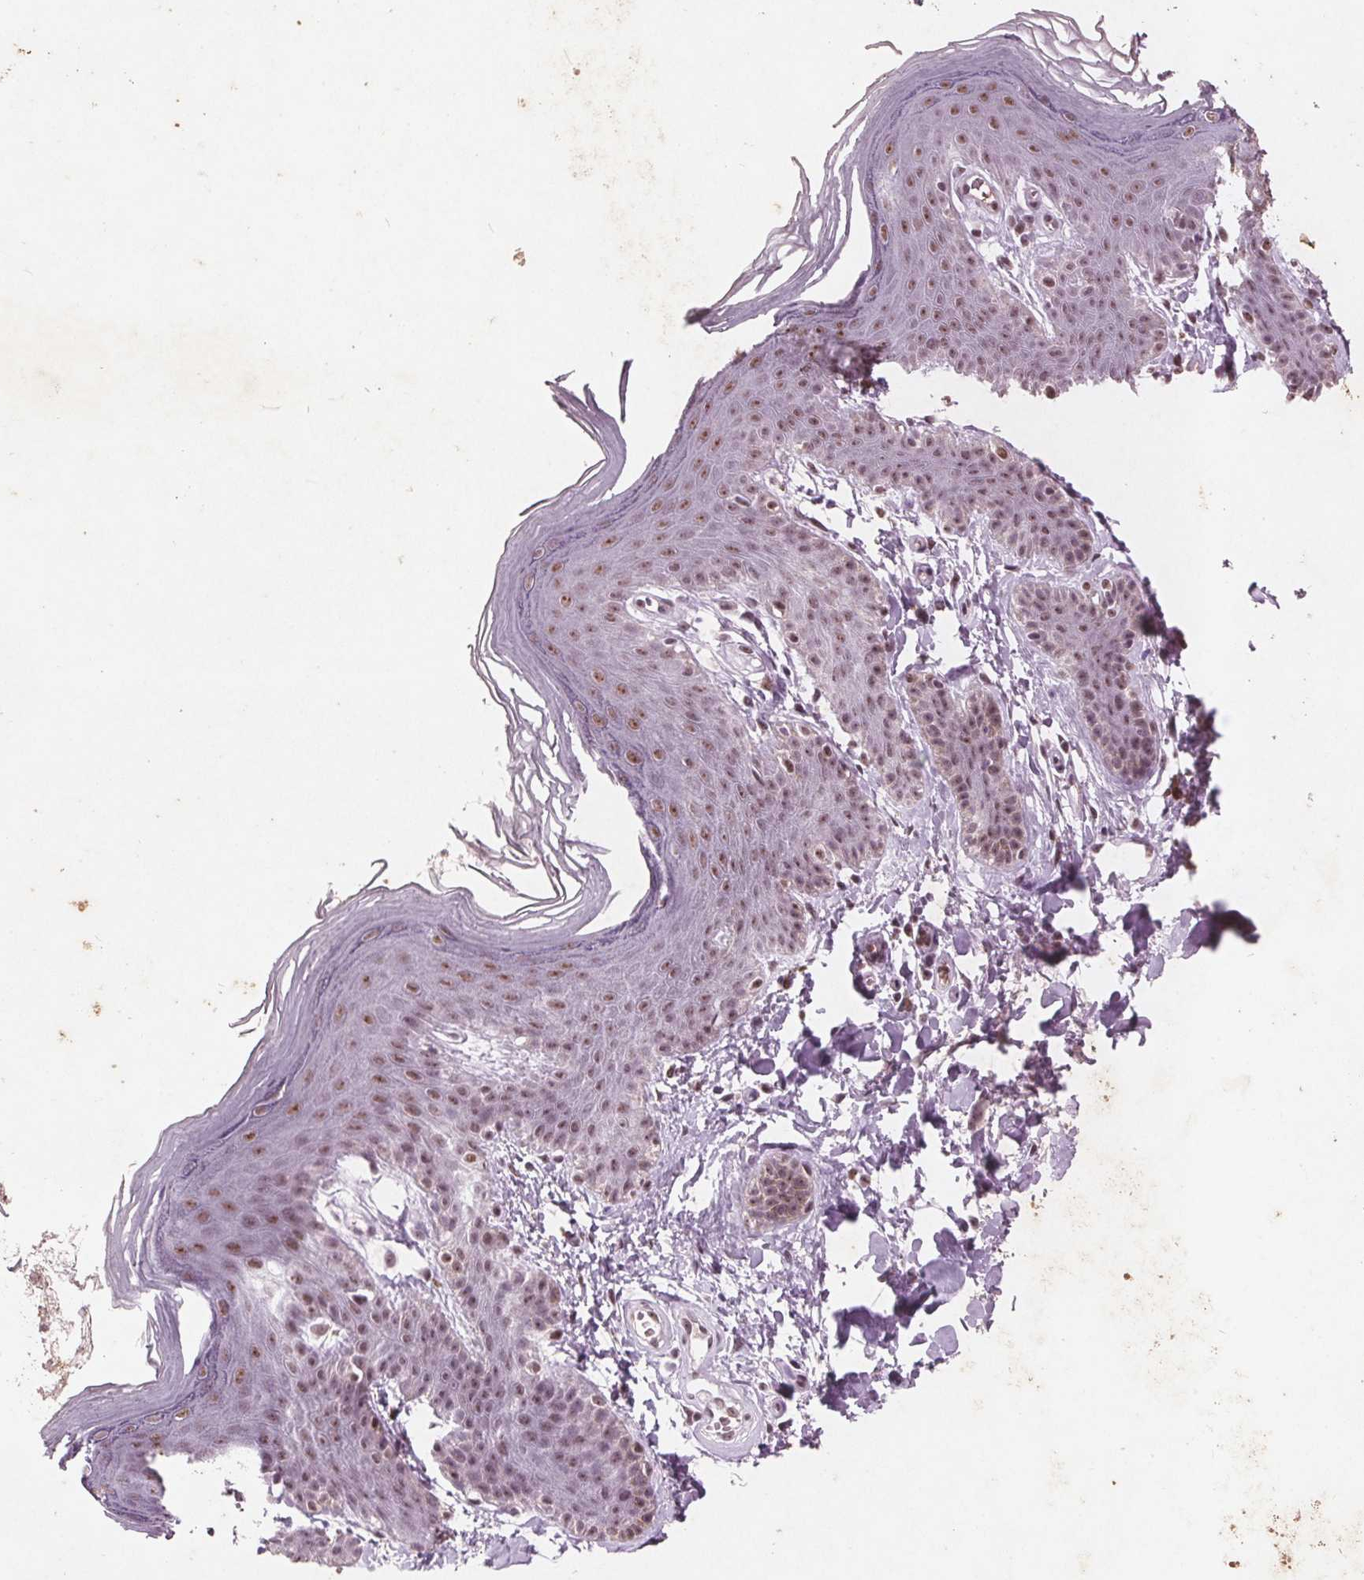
{"staining": {"intensity": "moderate", "quantity": ">75%", "location": "nuclear"}, "tissue": "skin", "cell_type": "Epidermal cells", "image_type": "normal", "snomed": [{"axis": "morphology", "description": "Normal tissue, NOS"}, {"axis": "topography", "description": "Anal"}], "caption": "Immunohistochemical staining of normal skin reveals >75% levels of moderate nuclear protein staining in about >75% of epidermal cells. (IHC, brightfield microscopy, high magnification).", "gene": "RPS6KA2", "patient": {"sex": "male", "age": 53}}